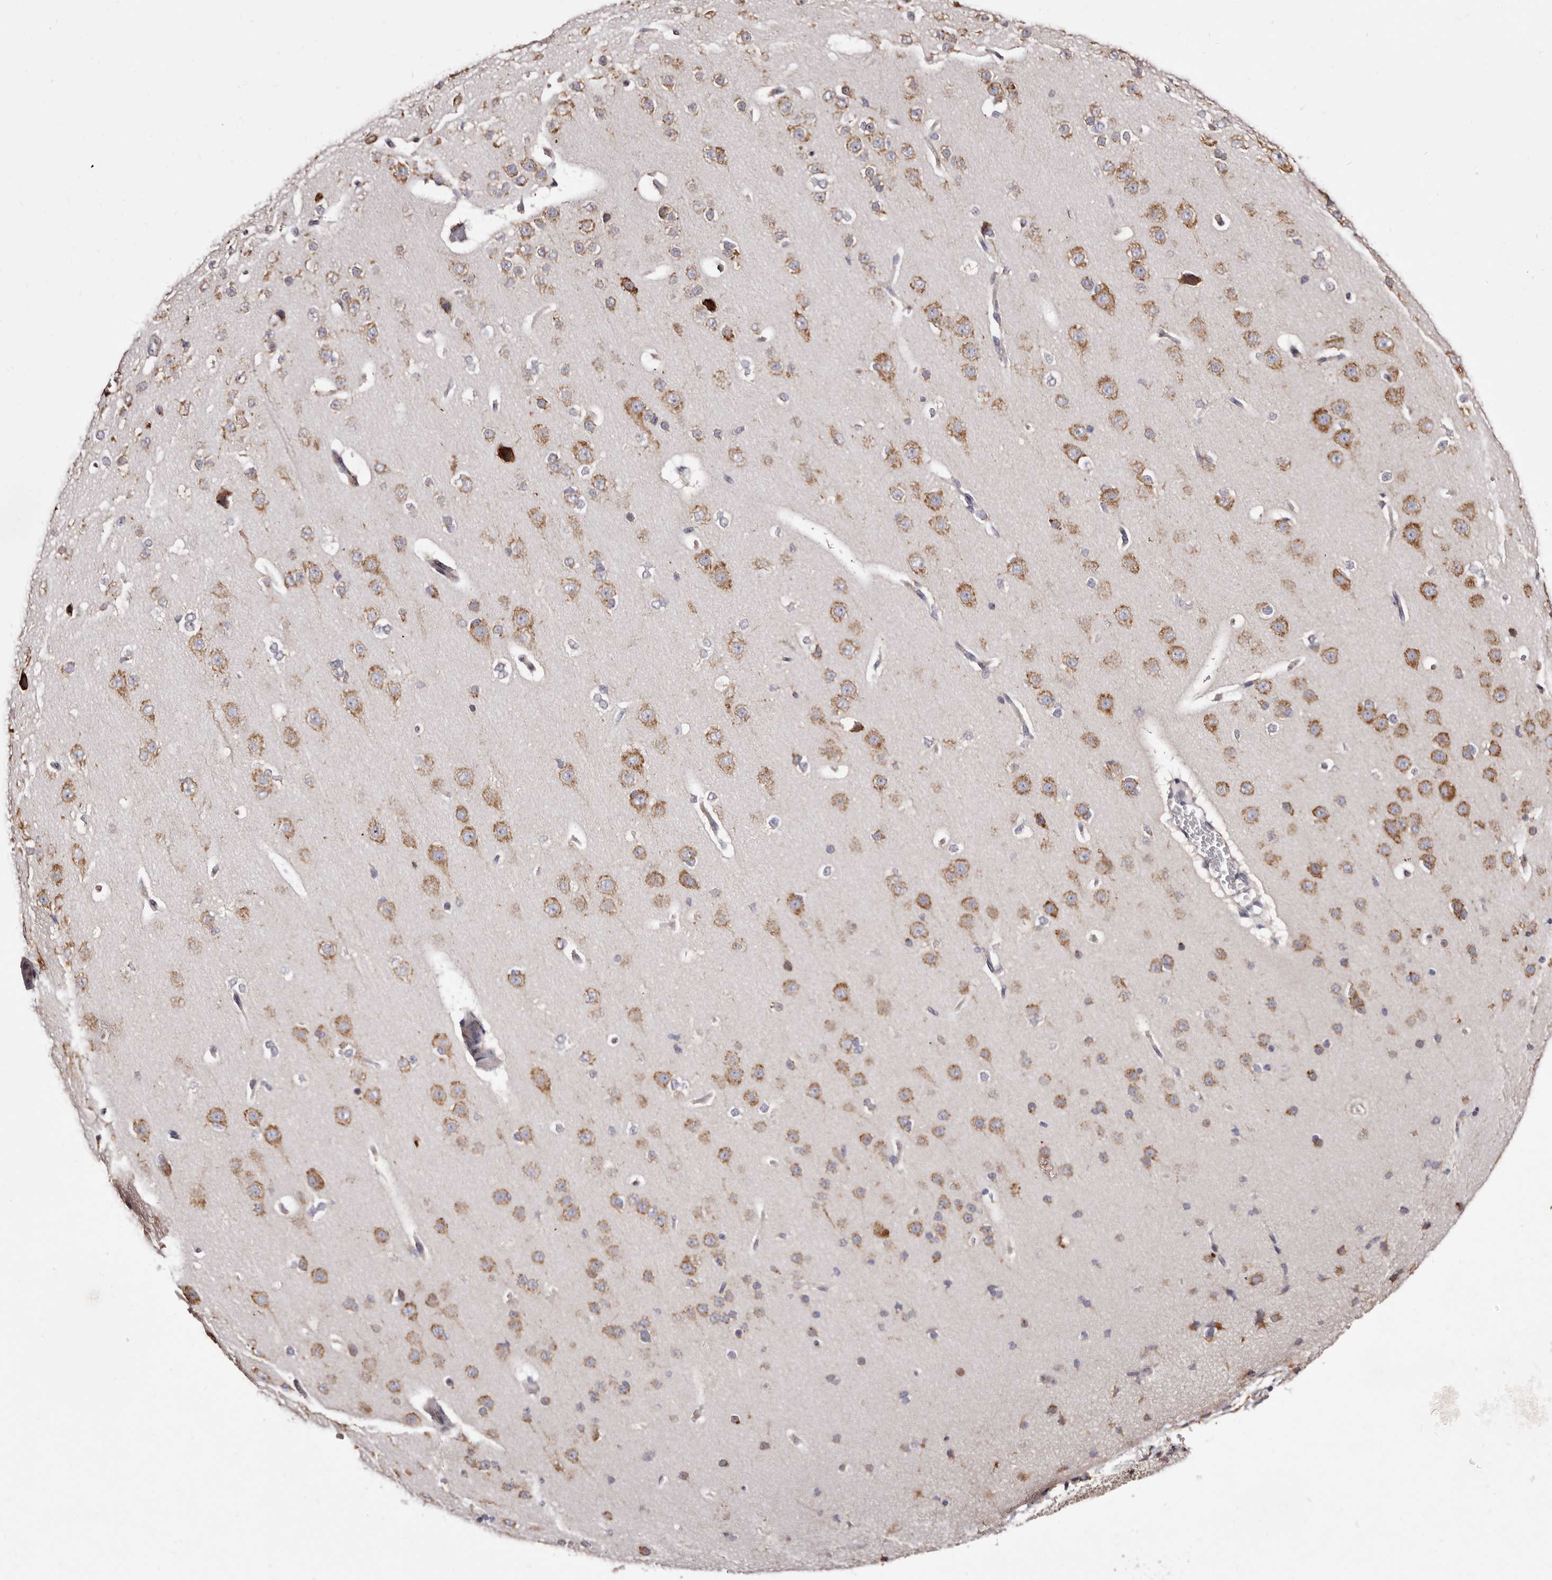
{"staining": {"intensity": "weak", "quantity": "25%-75%", "location": "cytoplasmic/membranous"}, "tissue": "cerebral cortex", "cell_type": "Endothelial cells", "image_type": "normal", "snomed": [{"axis": "morphology", "description": "Normal tissue, NOS"}, {"axis": "morphology", "description": "Developmental malformation"}, {"axis": "topography", "description": "Cerebral cortex"}], "caption": "Protein expression analysis of normal cerebral cortex shows weak cytoplasmic/membranous staining in approximately 25%-75% of endothelial cells.", "gene": "ACBD6", "patient": {"sex": "female", "age": 30}}